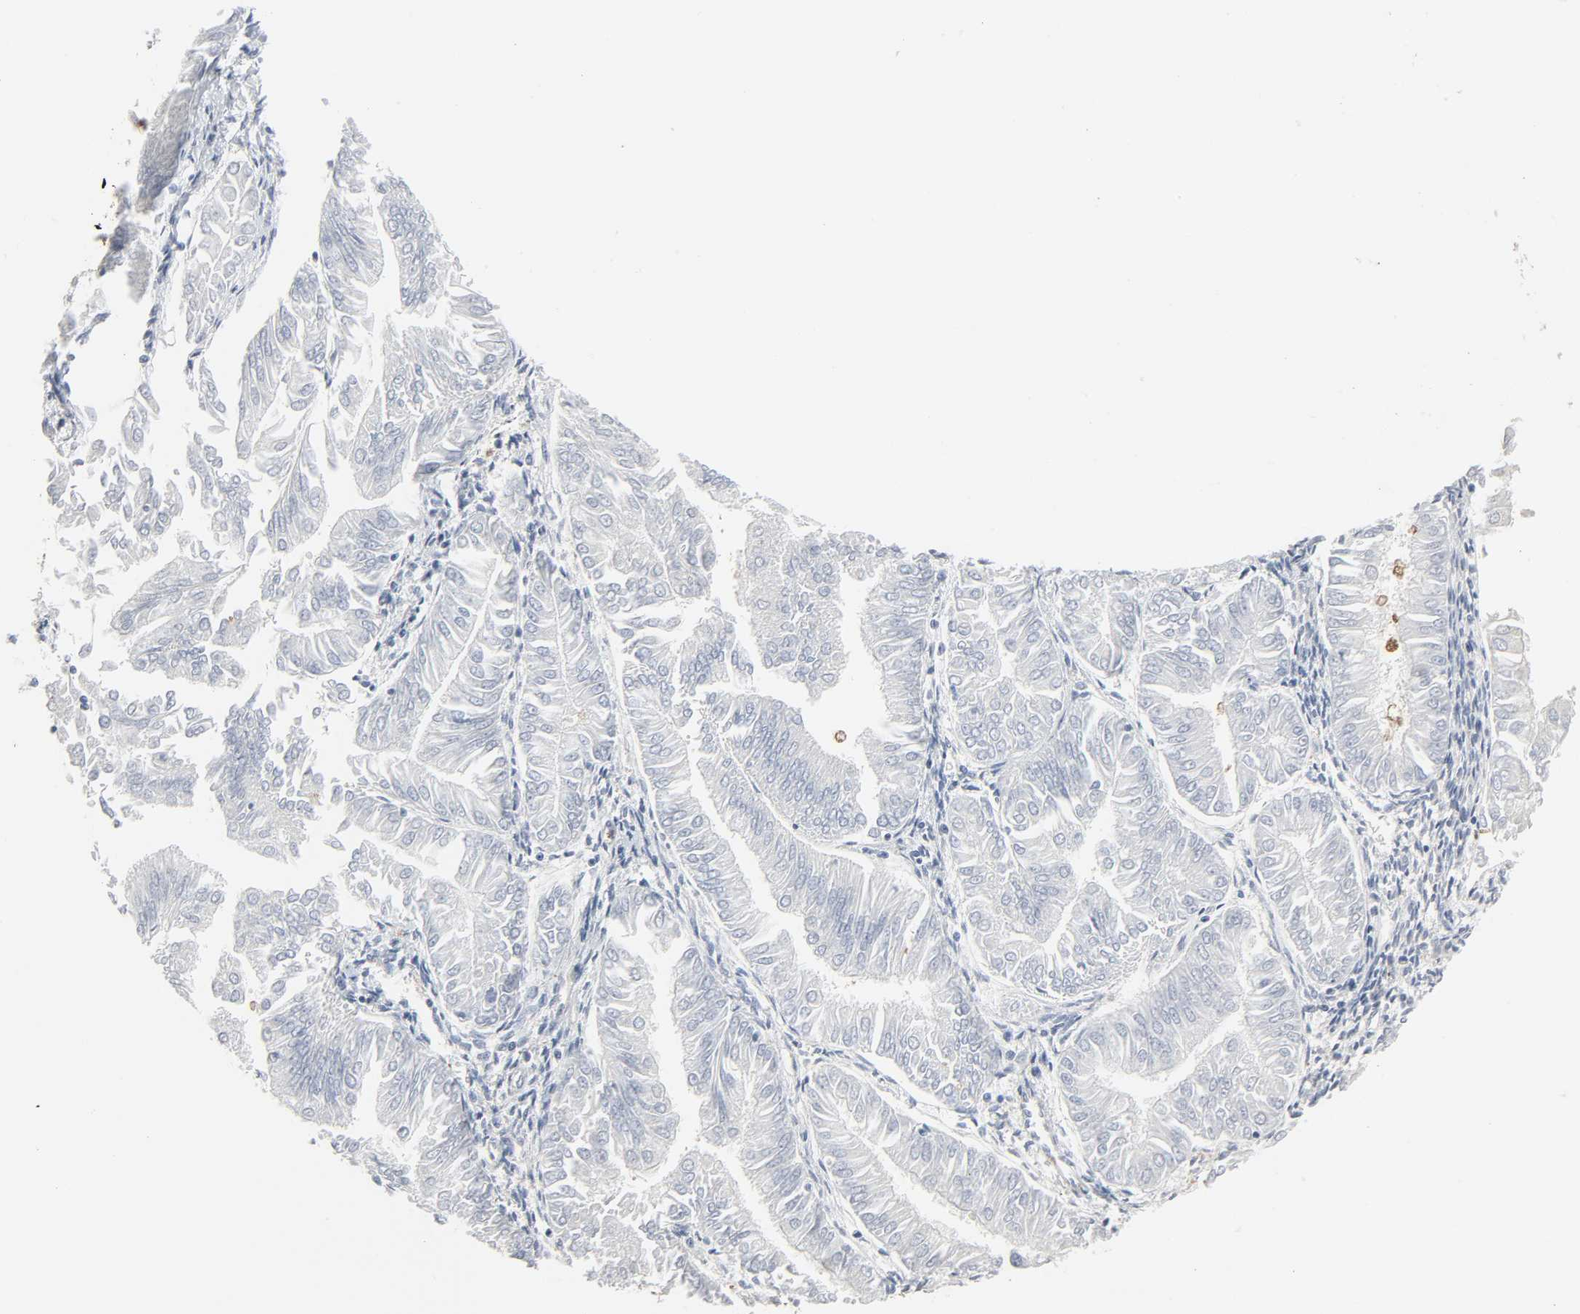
{"staining": {"intensity": "negative", "quantity": "none", "location": "none"}, "tissue": "endometrial cancer", "cell_type": "Tumor cells", "image_type": "cancer", "snomed": [{"axis": "morphology", "description": "Adenocarcinoma, NOS"}, {"axis": "topography", "description": "Endometrium"}], "caption": "Immunohistochemistry (IHC) photomicrograph of human endometrial cancer stained for a protein (brown), which demonstrates no expression in tumor cells.", "gene": "GSK3A", "patient": {"sex": "female", "age": 53}}